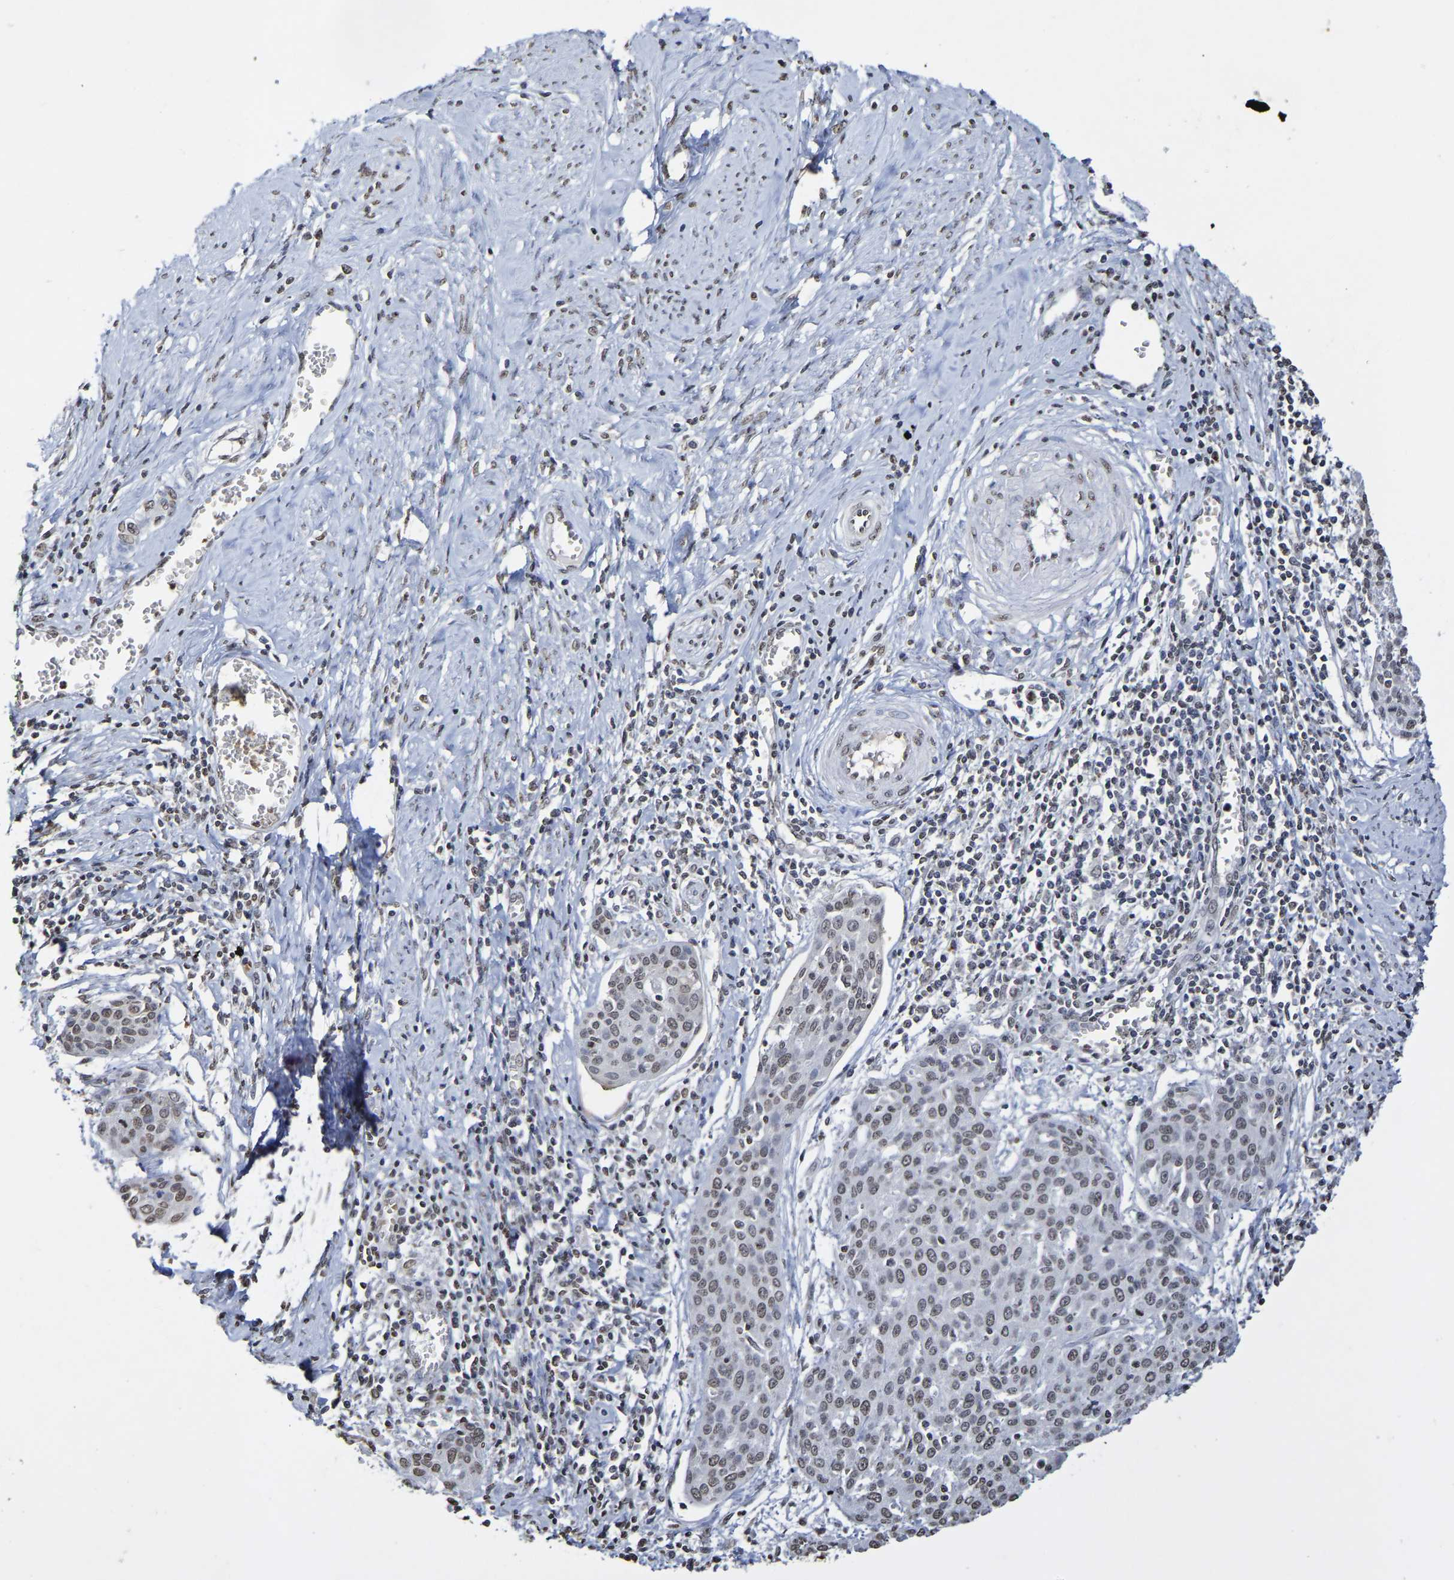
{"staining": {"intensity": "weak", "quantity": "<25%", "location": "nuclear"}, "tissue": "cervical cancer", "cell_type": "Tumor cells", "image_type": "cancer", "snomed": [{"axis": "morphology", "description": "Squamous cell carcinoma, NOS"}, {"axis": "topography", "description": "Cervix"}], "caption": "There is no significant staining in tumor cells of cervical squamous cell carcinoma.", "gene": "ATF4", "patient": {"sex": "female", "age": 38}}